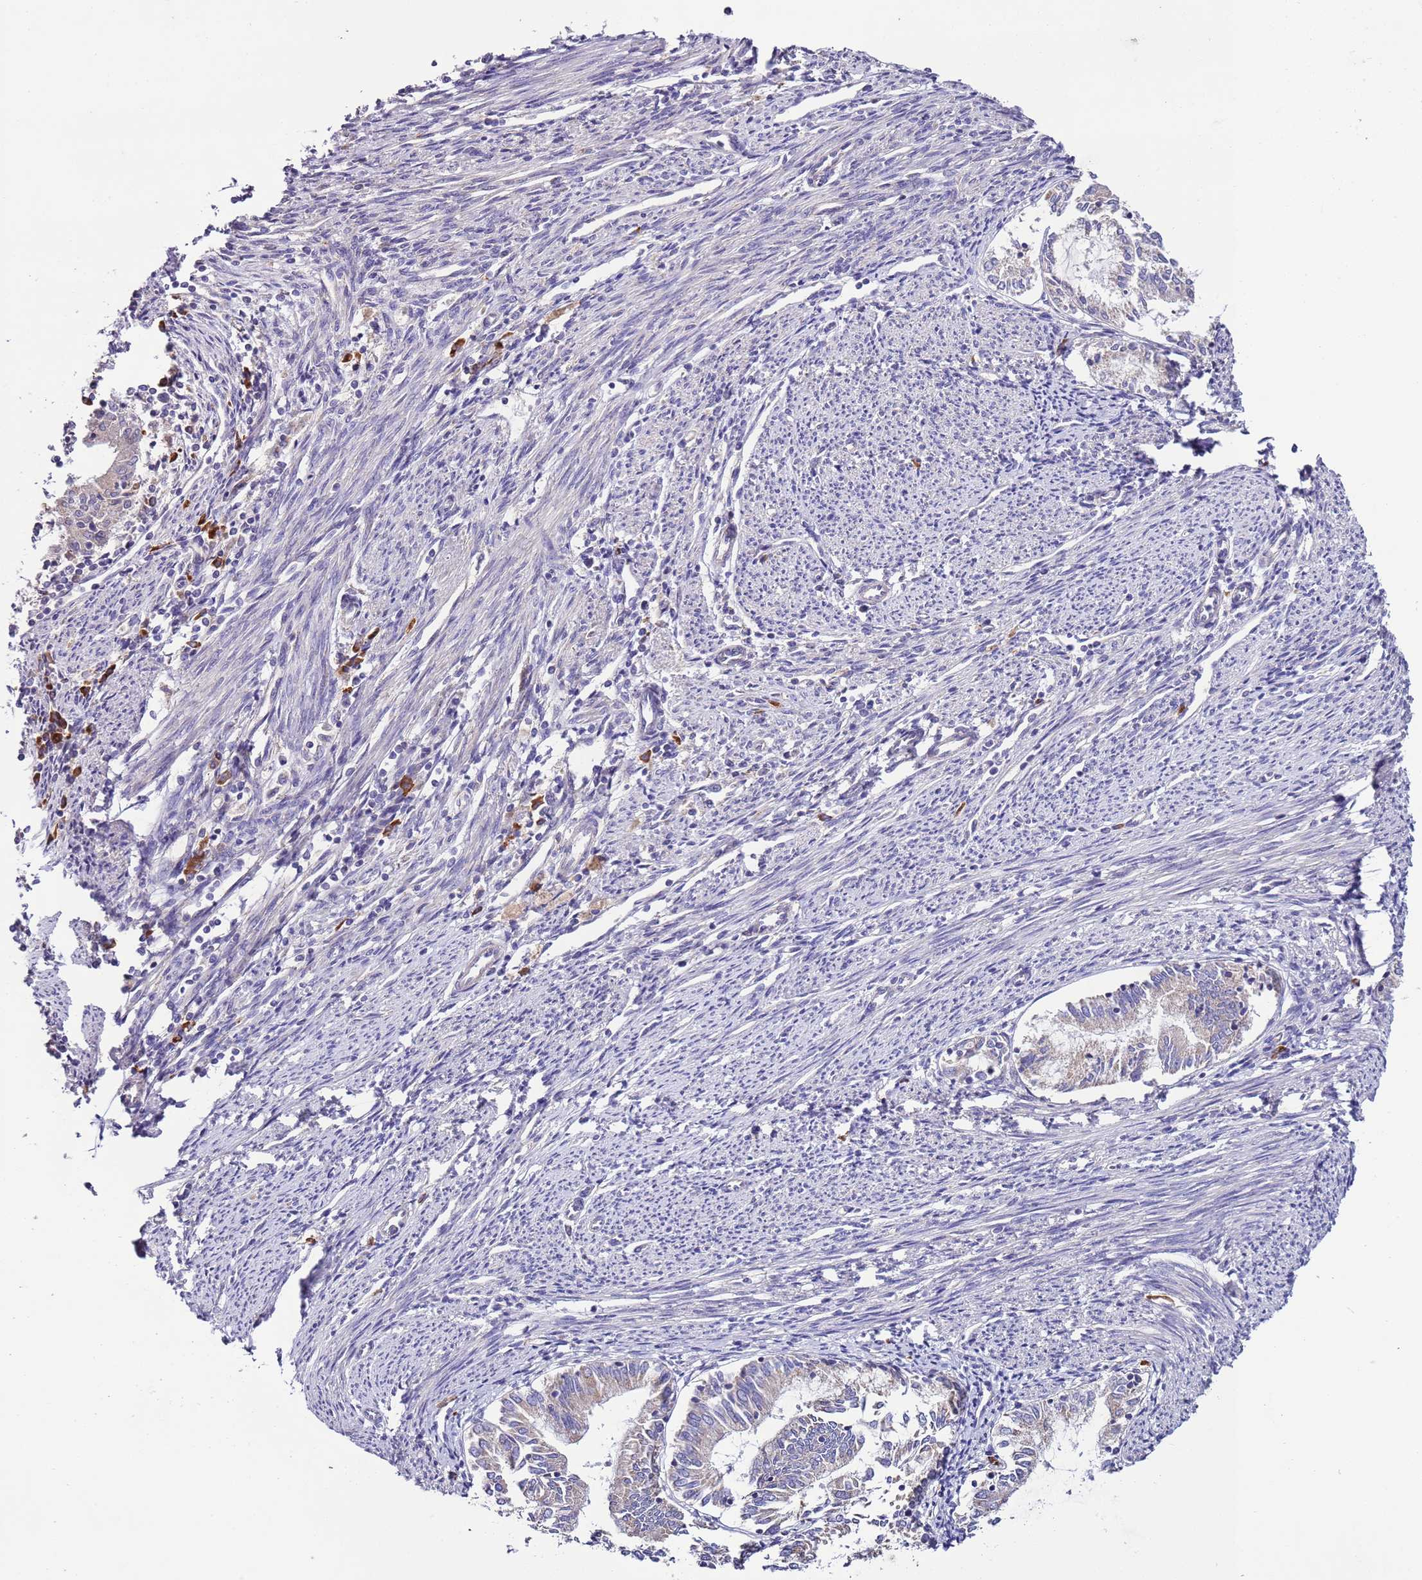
{"staining": {"intensity": "negative", "quantity": "none", "location": "none"}, "tissue": "endometrial cancer", "cell_type": "Tumor cells", "image_type": "cancer", "snomed": [{"axis": "morphology", "description": "Adenocarcinoma, NOS"}, {"axis": "topography", "description": "Endometrium"}], "caption": "Histopathology image shows no protein staining in tumor cells of endometrial cancer (adenocarcinoma) tissue. The staining was performed using DAB (3,3'-diaminobenzidine) to visualize the protein expression in brown, while the nuclei were stained in blue with hematoxylin (Magnification: 20x).", "gene": "SPCS1", "patient": {"sex": "female", "age": 79}}